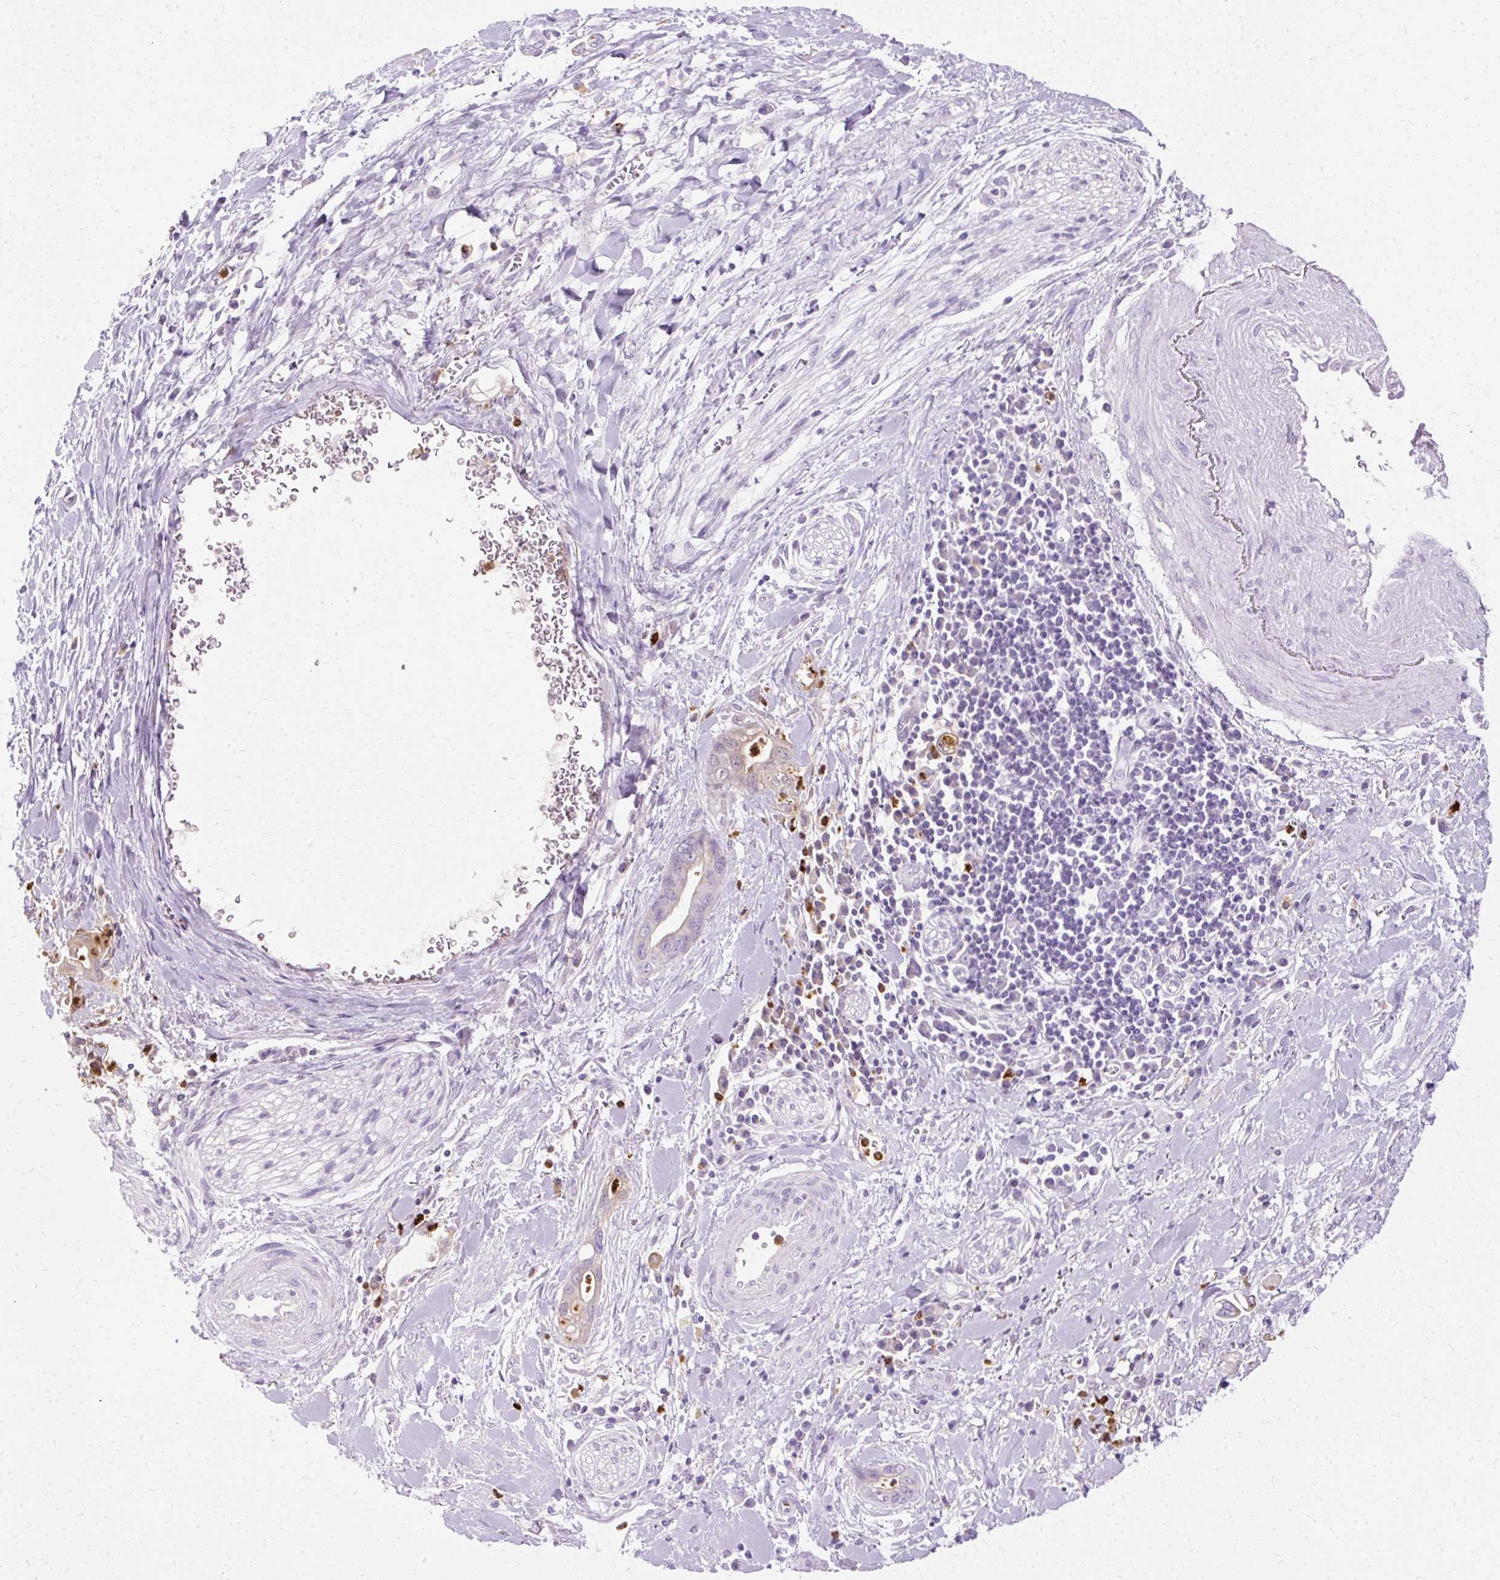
{"staining": {"intensity": "negative", "quantity": "none", "location": "none"}, "tissue": "pancreatic cancer", "cell_type": "Tumor cells", "image_type": "cancer", "snomed": [{"axis": "morphology", "description": "Adenocarcinoma, NOS"}, {"axis": "topography", "description": "Pancreas"}], "caption": "Protein analysis of pancreatic cancer reveals no significant expression in tumor cells. (Brightfield microscopy of DAB (3,3'-diaminobenzidine) immunohistochemistry (IHC) at high magnification).", "gene": "DEFA1", "patient": {"sex": "male", "age": 75}}